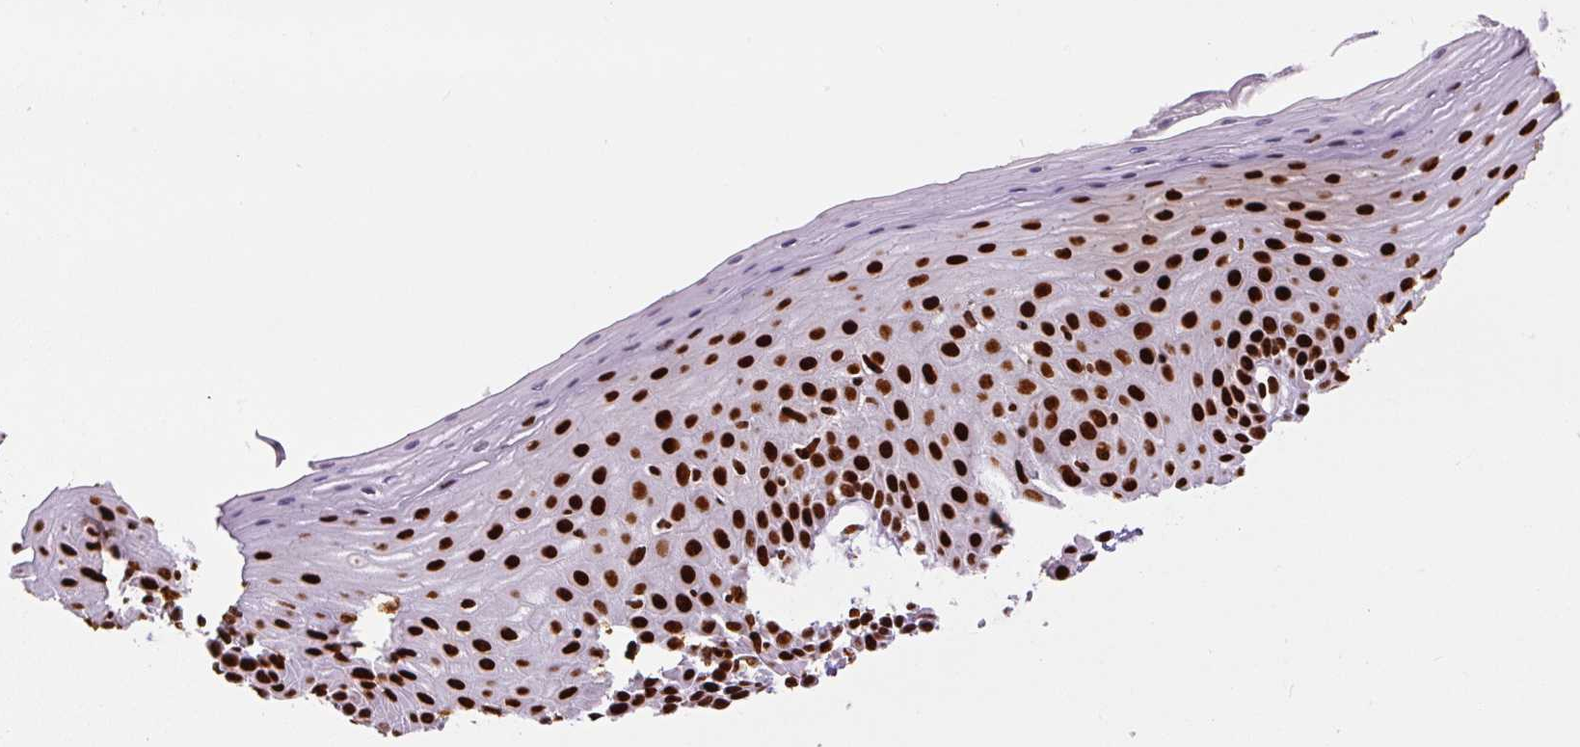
{"staining": {"intensity": "strong", "quantity": ">75%", "location": "nuclear"}, "tissue": "cervix", "cell_type": "Glandular cells", "image_type": "normal", "snomed": [{"axis": "morphology", "description": "Normal tissue, NOS"}, {"axis": "topography", "description": "Cervix"}], "caption": "A micrograph of human cervix stained for a protein shows strong nuclear brown staining in glandular cells.", "gene": "FUS", "patient": {"sex": "female", "age": 36}}